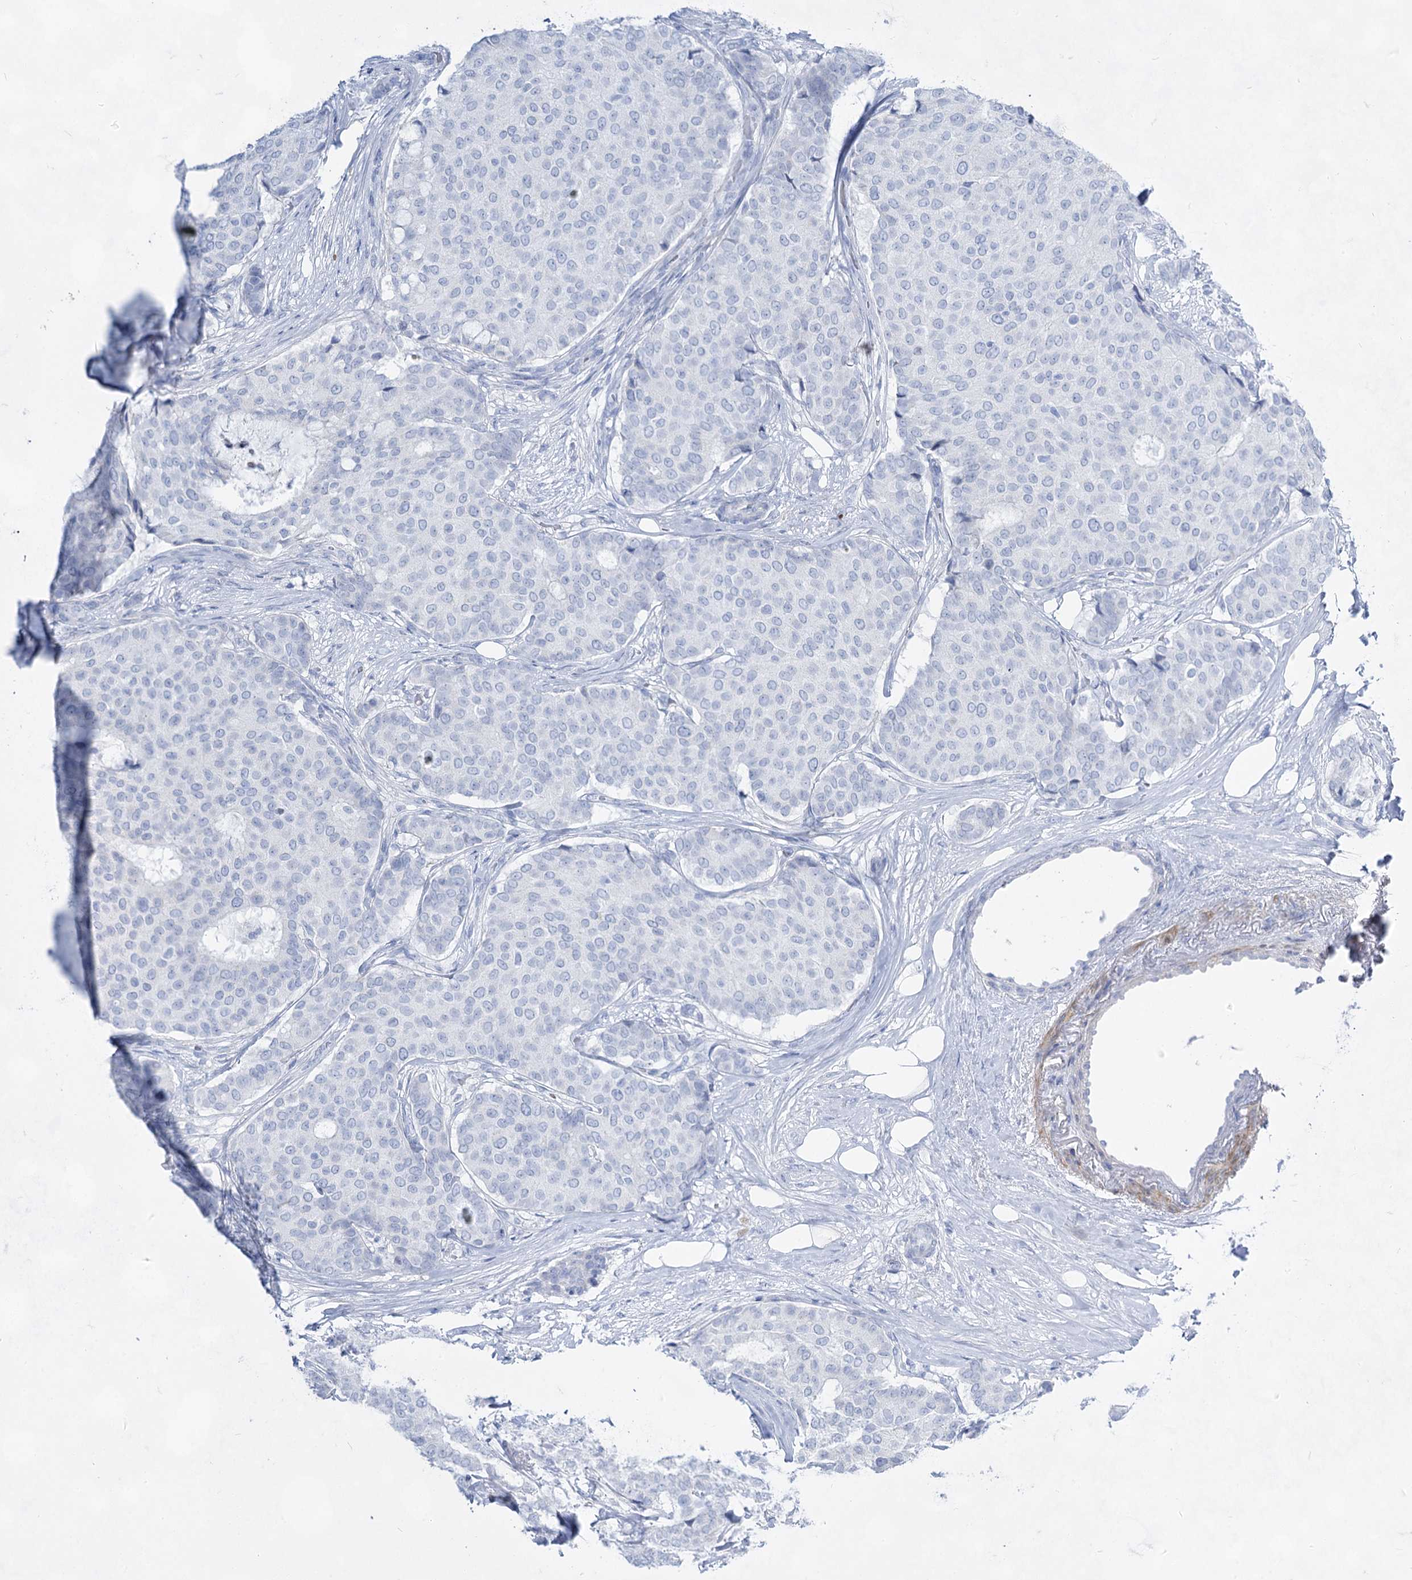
{"staining": {"intensity": "negative", "quantity": "none", "location": "none"}, "tissue": "breast cancer", "cell_type": "Tumor cells", "image_type": "cancer", "snomed": [{"axis": "morphology", "description": "Duct carcinoma"}, {"axis": "topography", "description": "Breast"}], "caption": "Tumor cells are negative for protein expression in human intraductal carcinoma (breast). (IHC, brightfield microscopy, high magnification).", "gene": "ACRV1", "patient": {"sex": "female", "age": 75}}